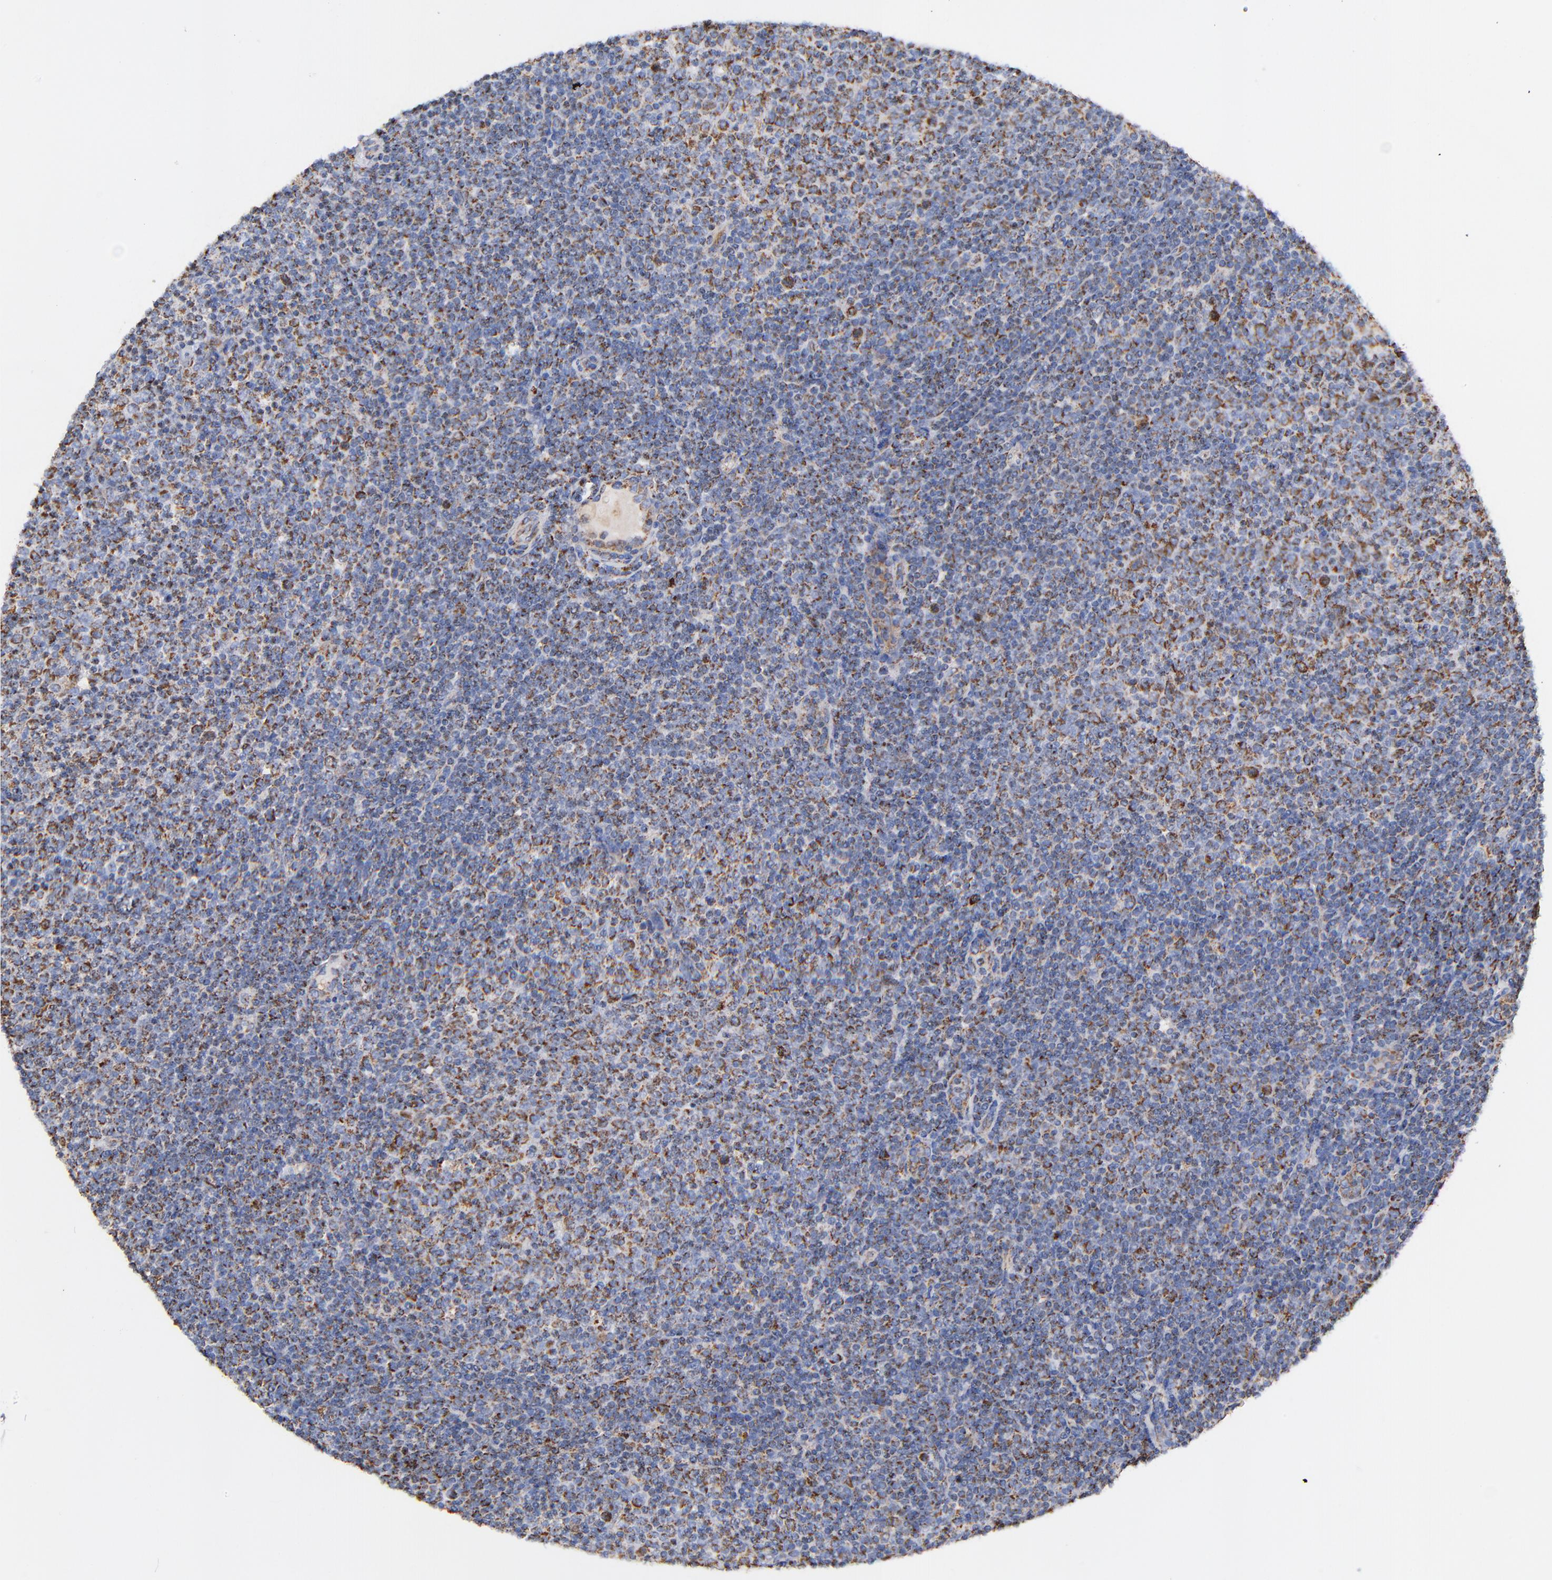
{"staining": {"intensity": "moderate", "quantity": "<25%", "location": "cytoplasmic/membranous"}, "tissue": "lymphoma", "cell_type": "Tumor cells", "image_type": "cancer", "snomed": [{"axis": "morphology", "description": "Malignant lymphoma, non-Hodgkin's type, Low grade"}, {"axis": "topography", "description": "Lymph node"}], "caption": "The histopathology image displays a brown stain indicating the presence of a protein in the cytoplasmic/membranous of tumor cells in lymphoma. (Brightfield microscopy of DAB IHC at high magnification).", "gene": "ATP5F1D", "patient": {"sex": "male", "age": 70}}